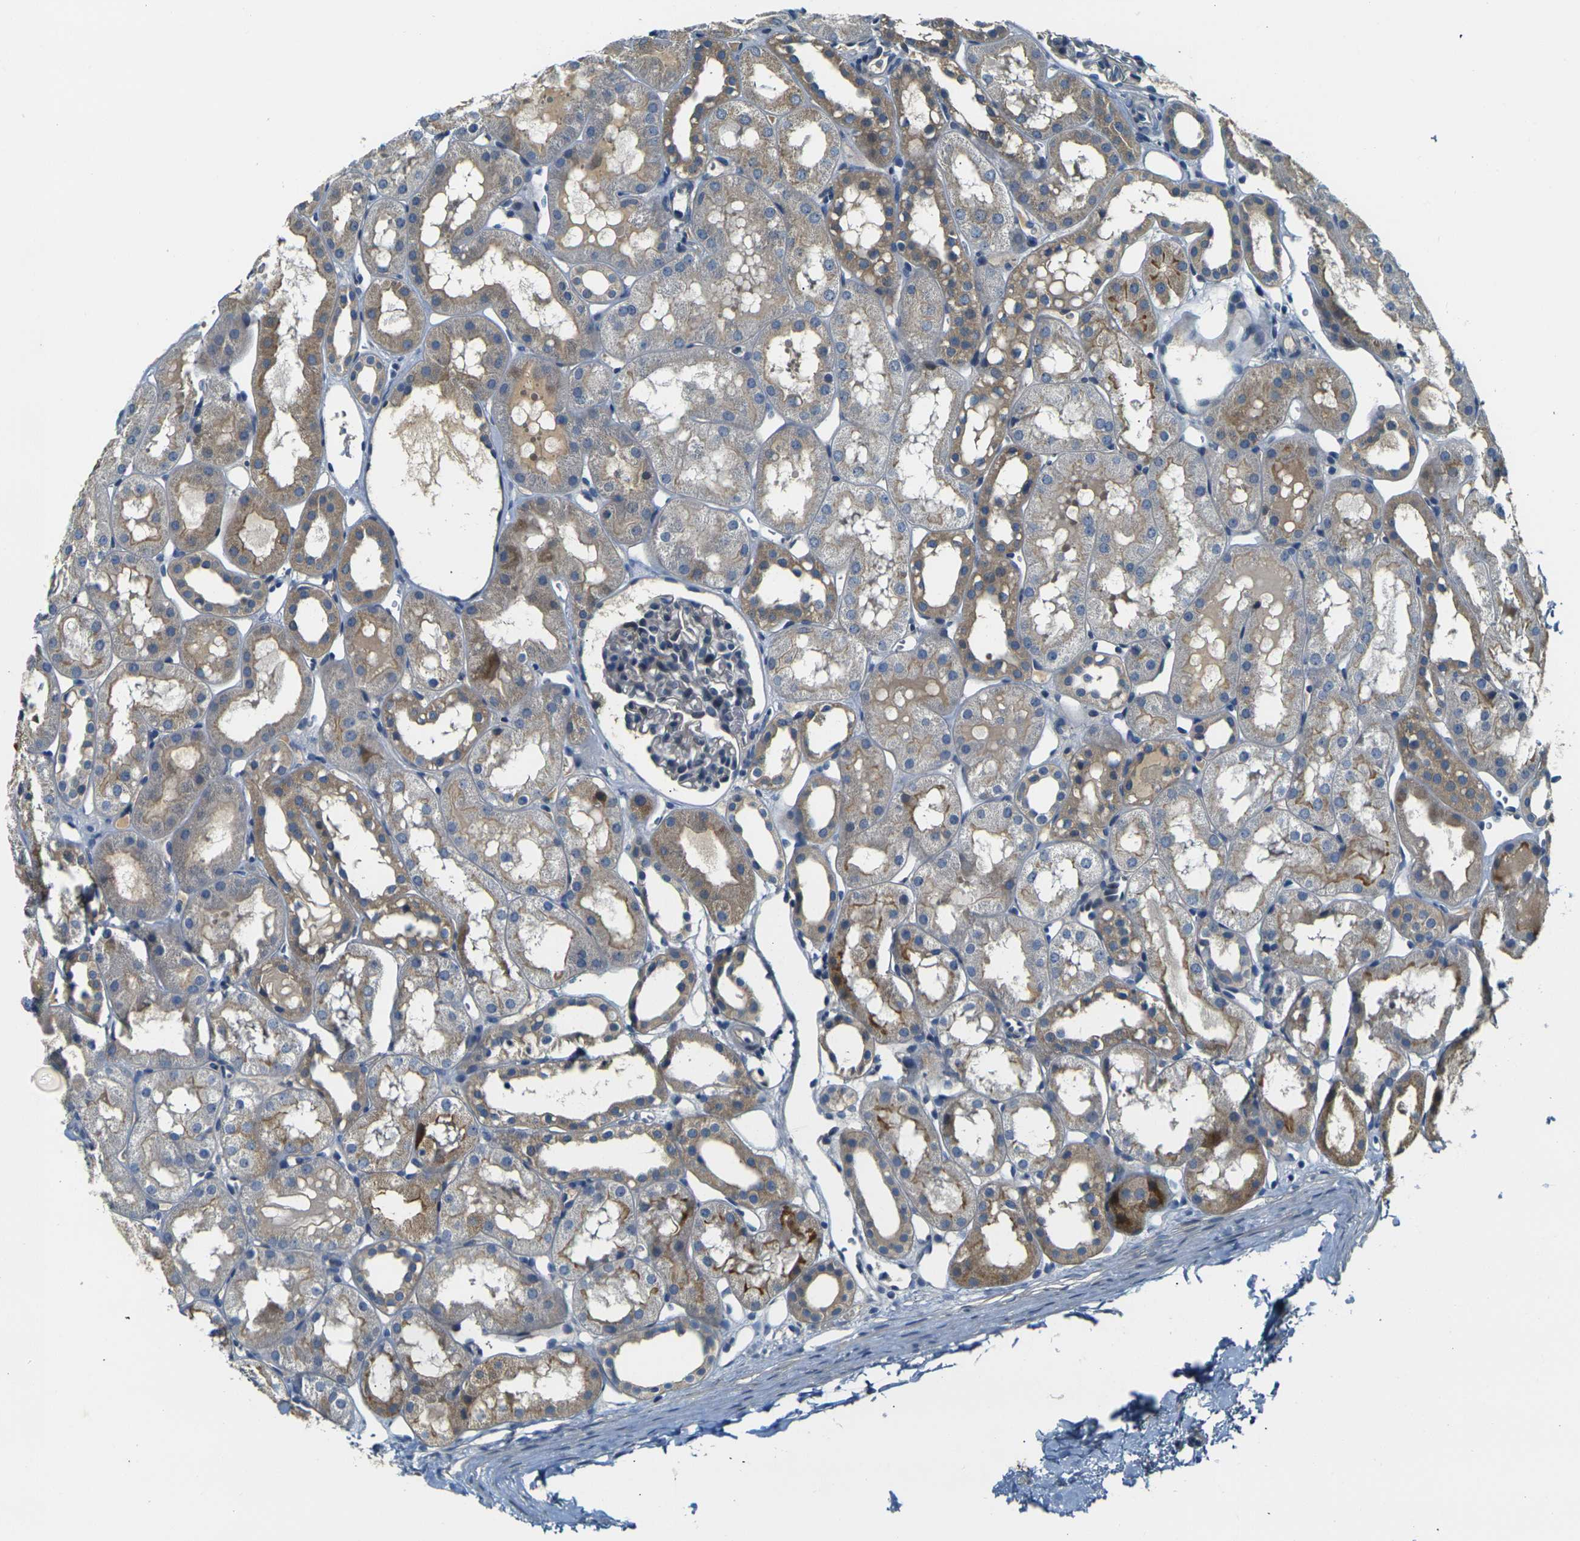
{"staining": {"intensity": "negative", "quantity": "none", "location": "none"}, "tissue": "kidney", "cell_type": "Cells in glomeruli", "image_type": "normal", "snomed": [{"axis": "morphology", "description": "Normal tissue, NOS"}, {"axis": "topography", "description": "Kidney"}, {"axis": "topography", "description": "Urinary bladder"}], "caption": "Cells in glomeruli show no significant expression in benign kidney. (Brightfield microscopy of DAB (3,3'-diaminobenzidine) immunohistochemistry (IHC) at high magnification).", "gene": "SHISAL2B", "patient": {"sex": "male", "age": 16}}